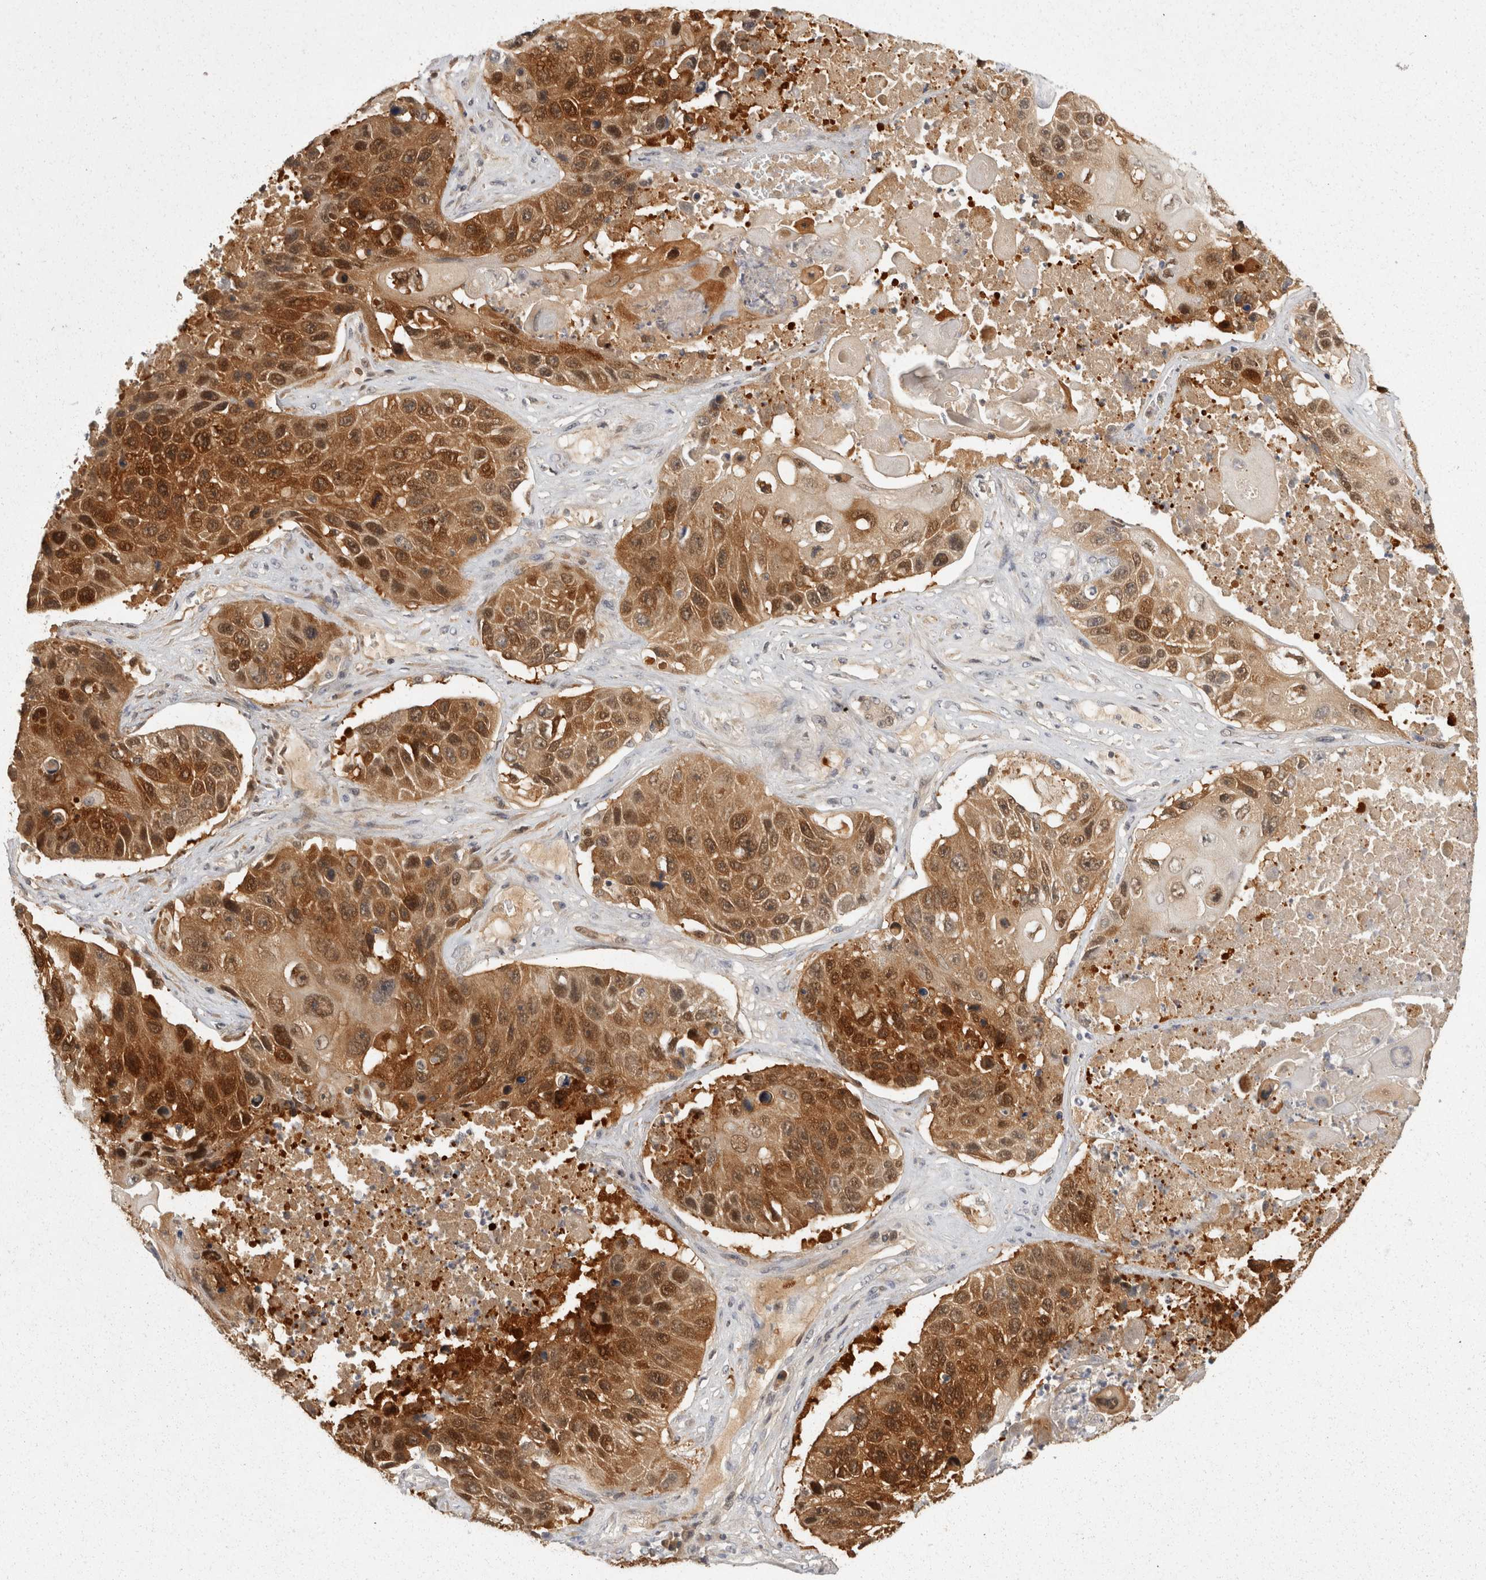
{"staining": {"intensity": "strong", "quantity": "25%-75%", "location": "cytoplasmic/membranous,nuclear"}, "tissue": "lung cancer", "cell_type": "Tumor cells", "image_type": "cancer", "snomed": [{"axis": "morphology", "description": "Squamous cell carcinoma, NOS"}, {"axis": "topography", "description": "Lung"}], "caption": "This is an image of immunohistochemistry staining of squamous cell carcinoma (lung), which shows strong expression in the cytoplasmic/membranous and nuclear of tumor cells.", "gene": "ACAT2", "patient": {"sex": "male", "age": 61}}